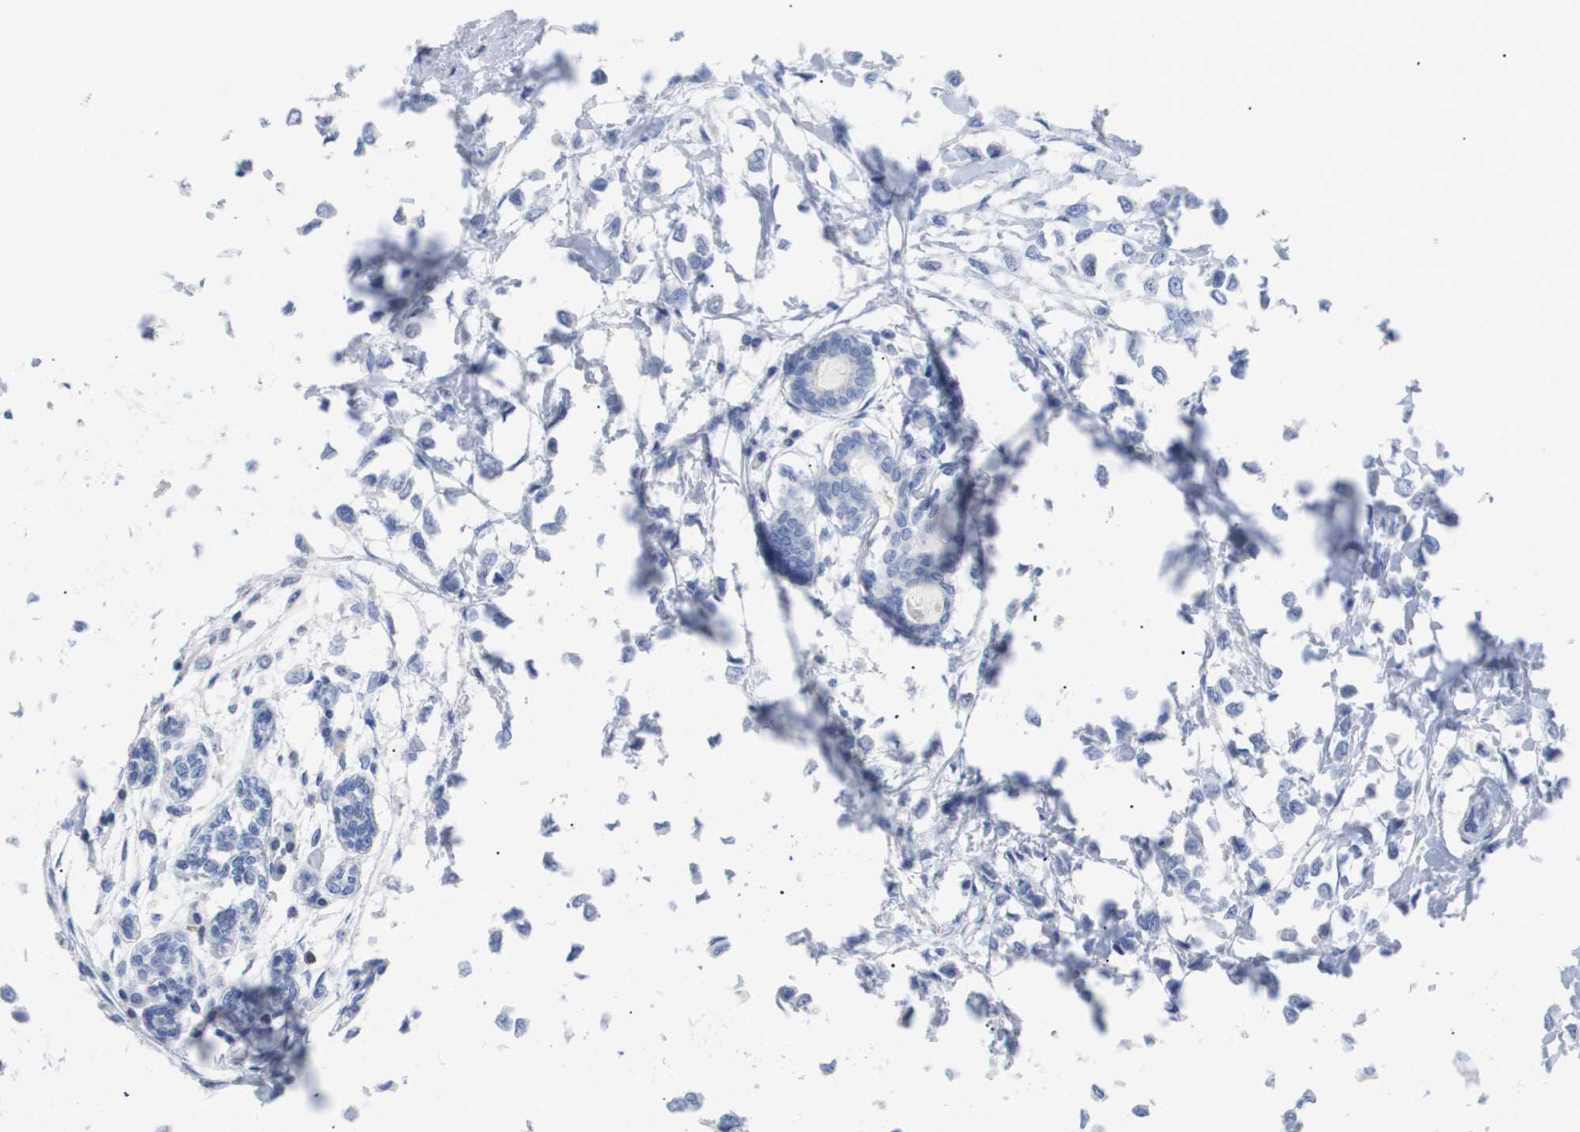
{"staining": {"intensity": "negative", "quantity": "none", "location": "none"}, "tissue": "breast cancer", "cell_type": "Tumor cells", "image_type": "cancer", "snomed": [{"axis": "morphology", "description": "Lobular carcinoma"}, {"axis": "topography", "description": "Breast"}], "caption": "Immunohistochemistry (IHC) of breast cancer displays no staining in tumor cells.", "gene": "CAV3", "patient": {"sex": "female", "age": 51}}